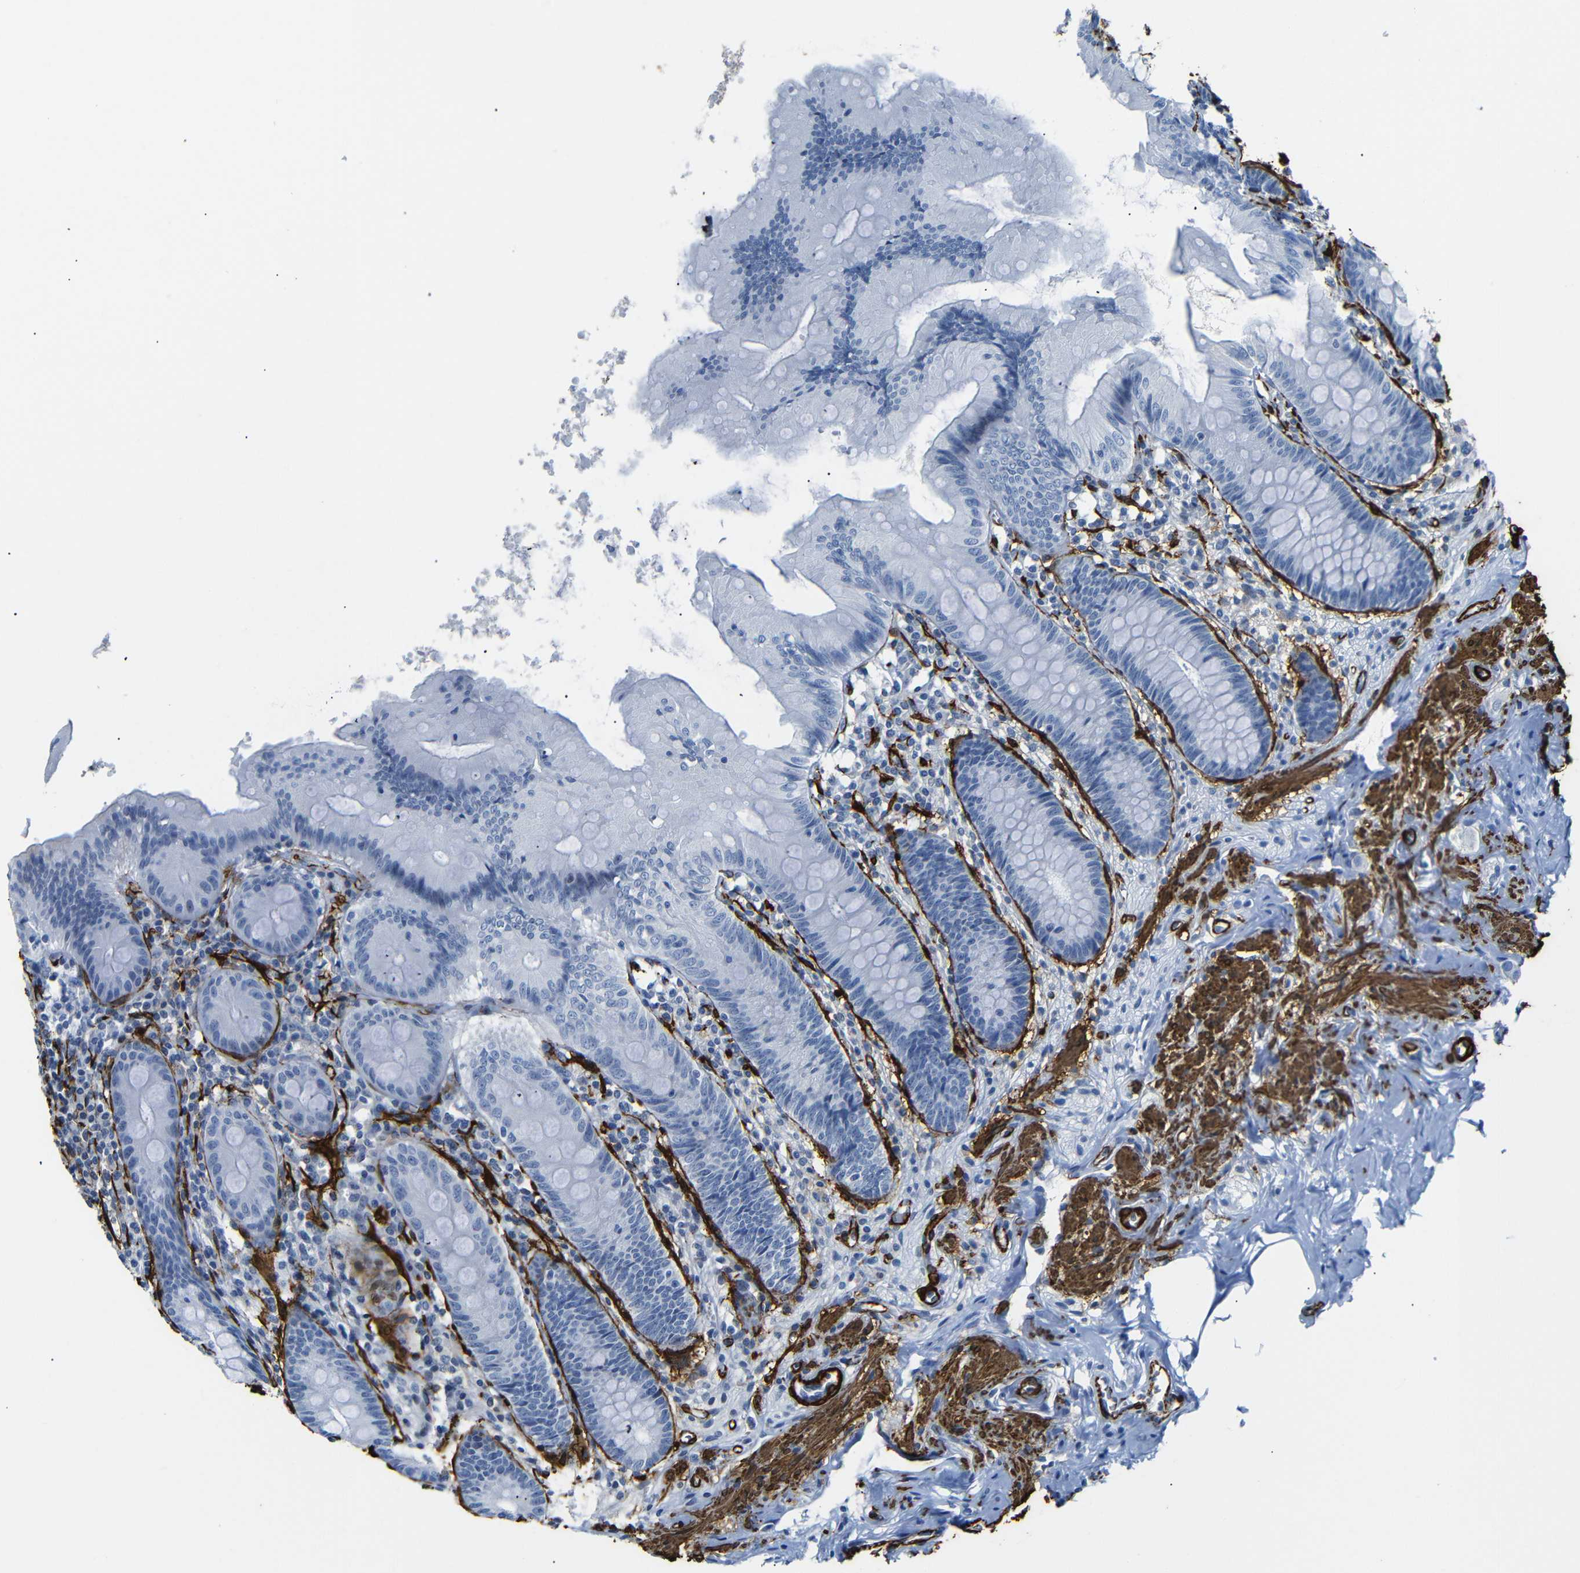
{"staining": {"intensity": "negative", "quantity": "none", "location": "none"}, "tissue": "appendix", "cell_type": "Glandular cells", "image_type": "normal", "snomed": [{"axis": "morphology", "description": "Normal tissue, NOS"}, {"axis": "topography", "description": "Appendix"}], "caption": "DAB immunohistochemical staining of normal human appendix reveals no significant staining in glandular cells.", "gene": "ACTA2", "patient": {"sex": "male", "age": 56}}